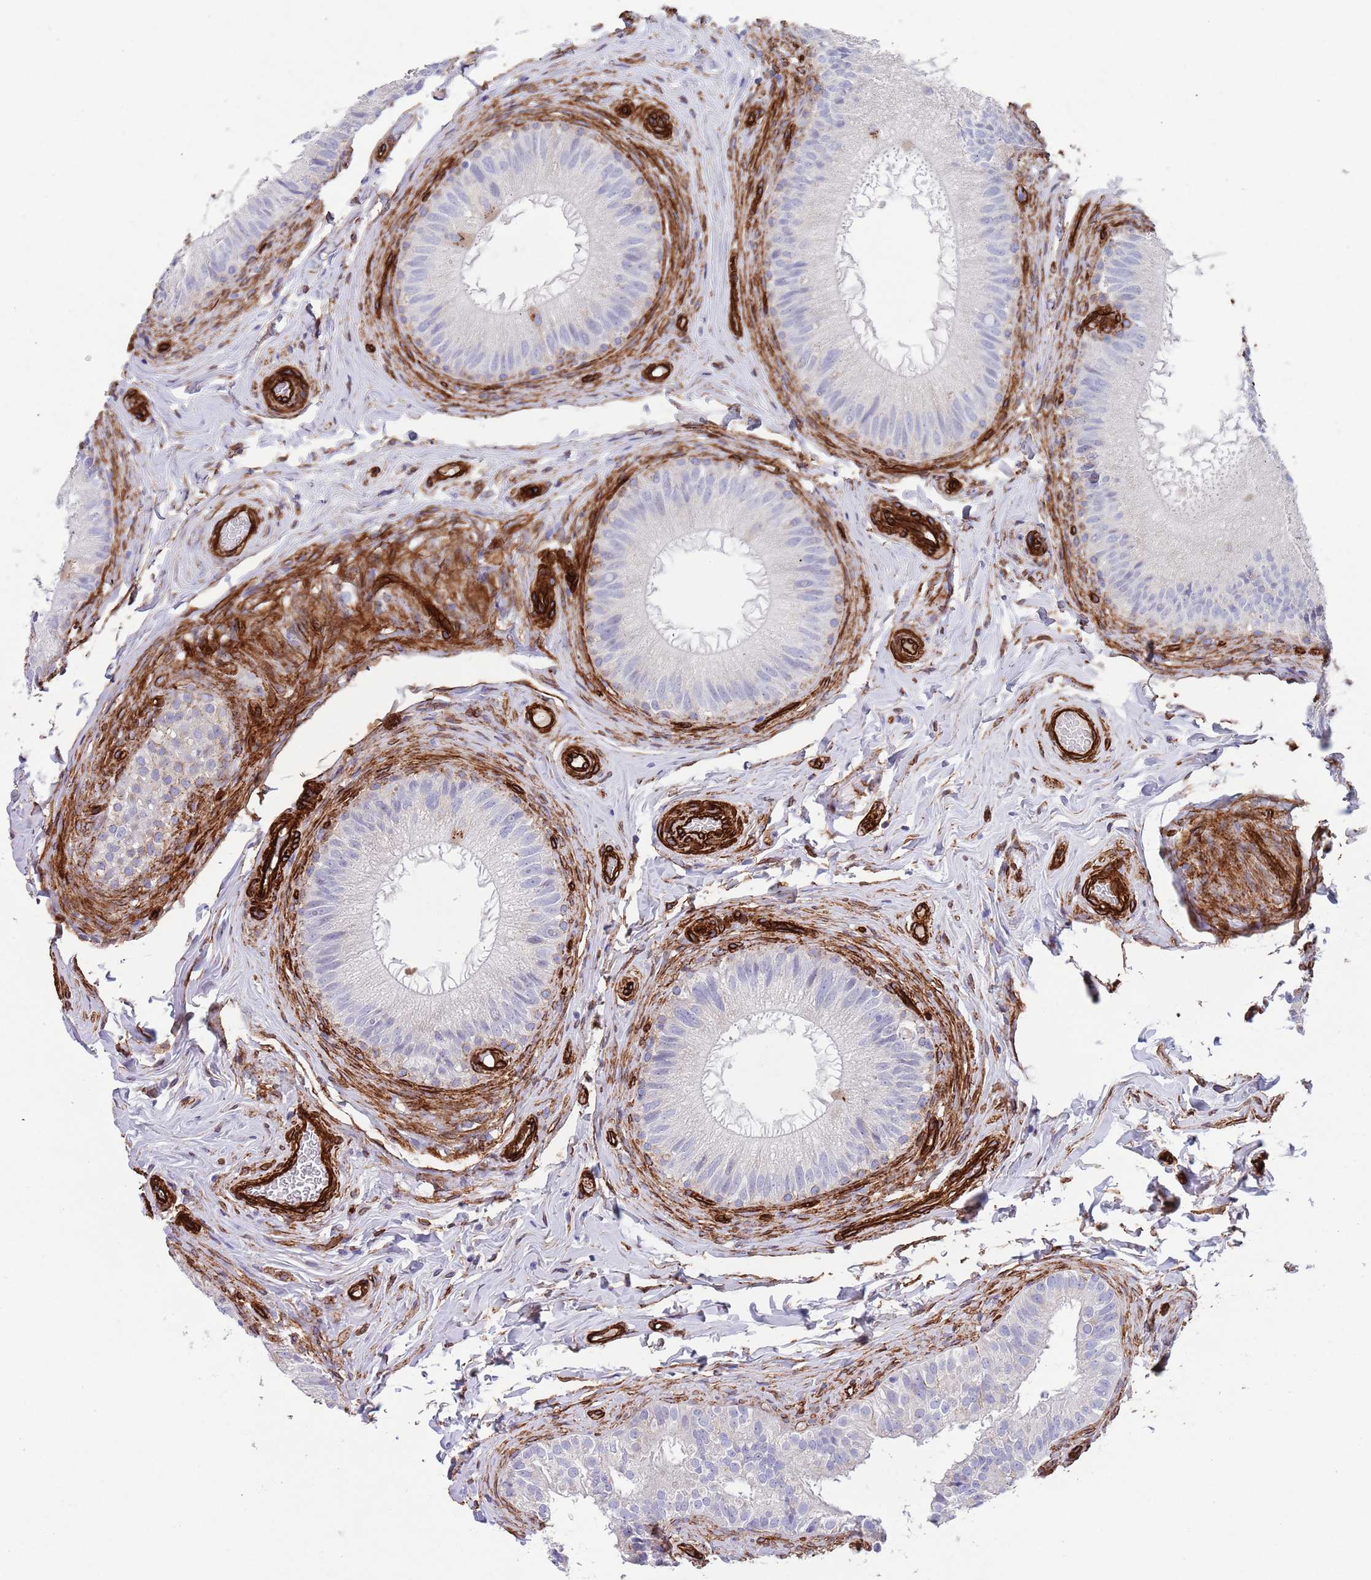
{"staining": {"intensity": "negative", "quantity": "none", "location": "none"}, "tissue": "epididymis", "cell_type": "Glandular cells", "image_type": "normal", "snomed": [{"axis": "morphology", "description": "Normal tissue, NOS"}, {"axis": "topography", "description": "Epididymis"}], "caption": "A high-resolution photomicrograph shows immunohistochemistry (IHC) staining of unremarkable epididymis, which displays no significant expression in glandular cells.", "gene": "CAV2", "patient": {"sex": "male", "age": 49}}